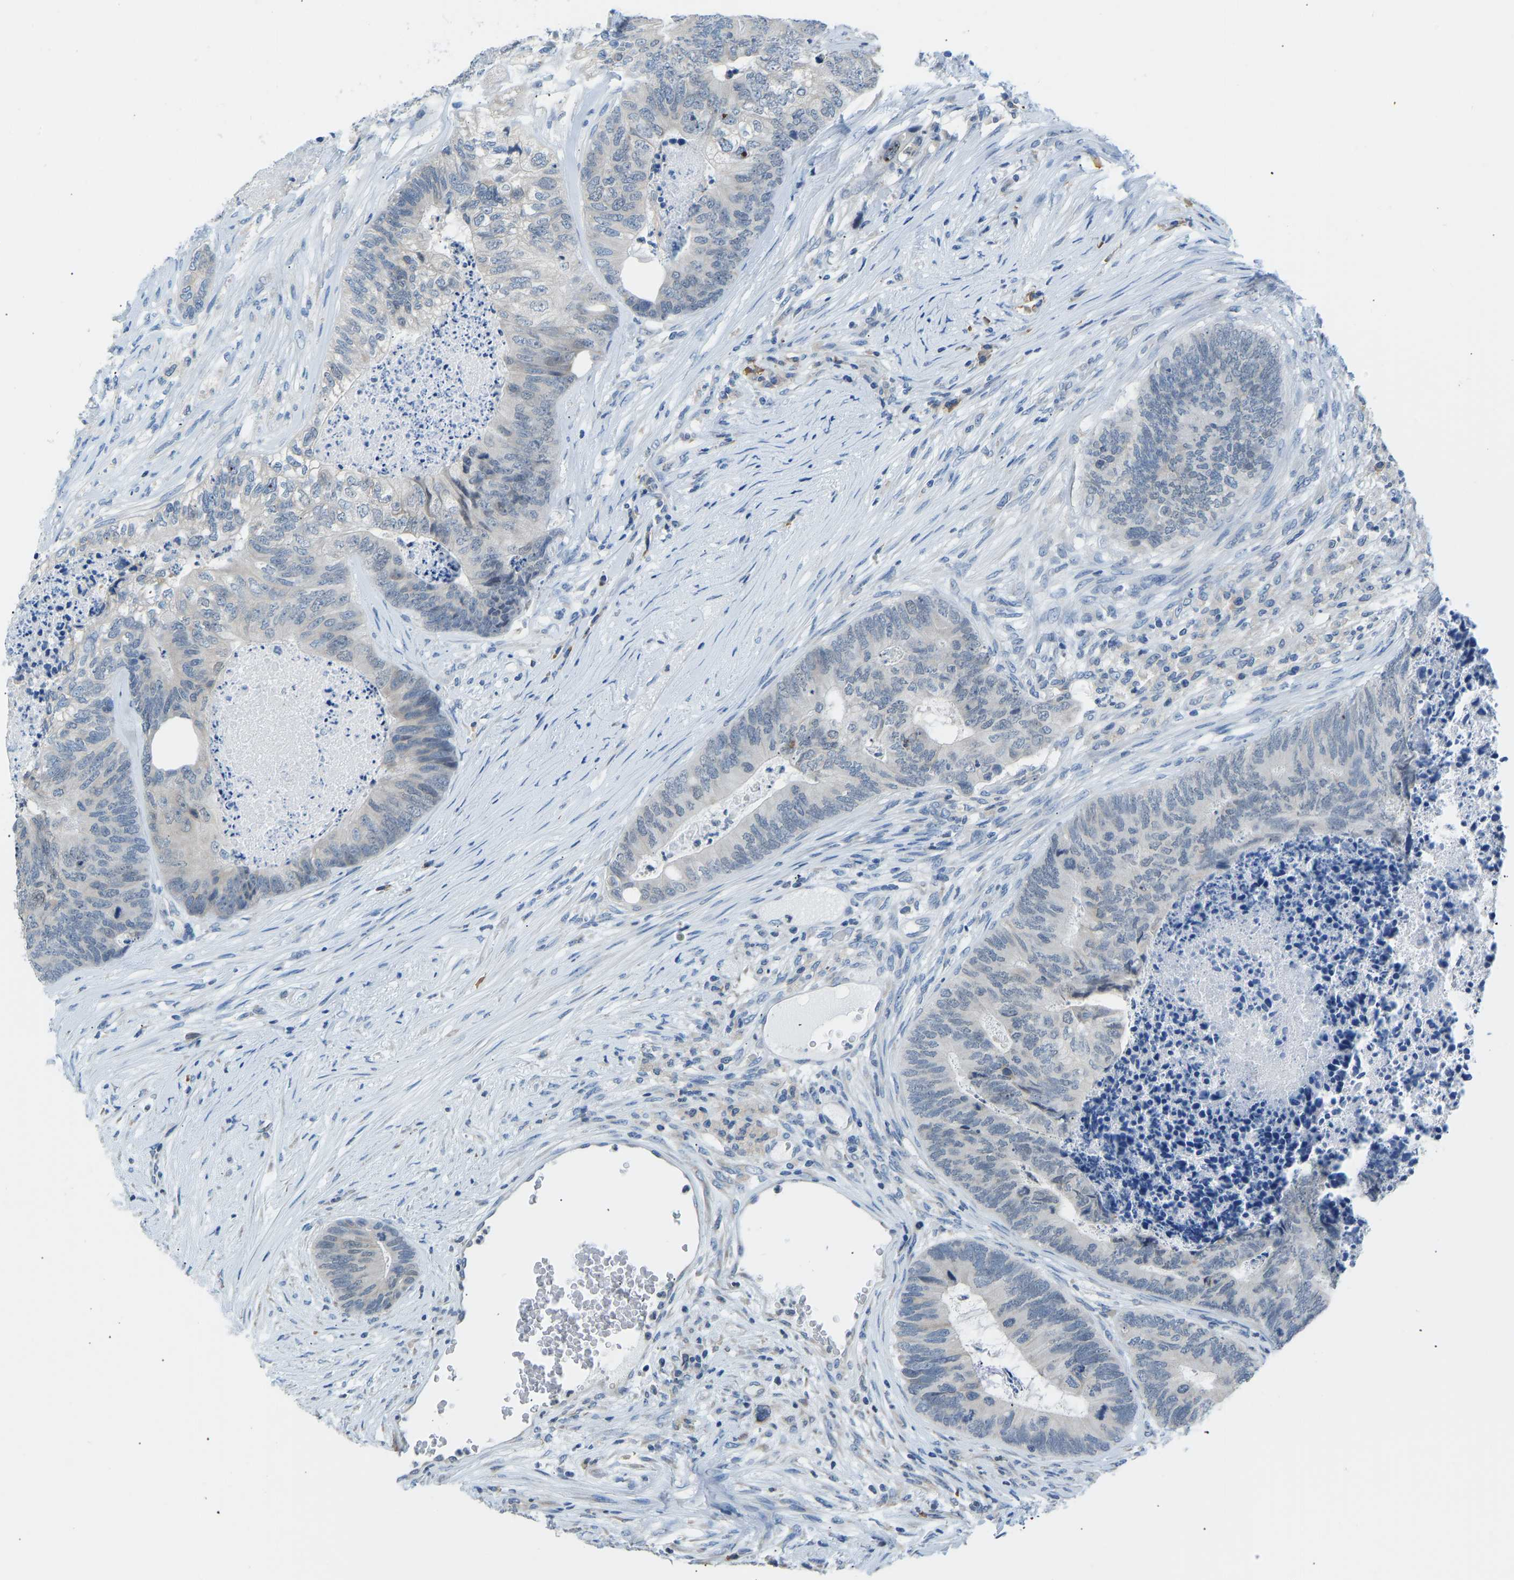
{"staining": {"intensity": "negative", "quantity": "none", "location": "none"}, "tissue": "colorectal cancer", "cell_type": "Tumor cells", "image_type": "cancer", "snomed": [{"axis": "morphology", "description": "Adenocarcinoma, NOS"}, {"axis": "topography", "description": "Colon"}], "caption": "DAB immunohistochemical staining of human colorectal adenocarcinoma demonstrates no significant expression in tumor cells.", "gene": "VRK1", "patient": {"sex": "female", "age": 67}}